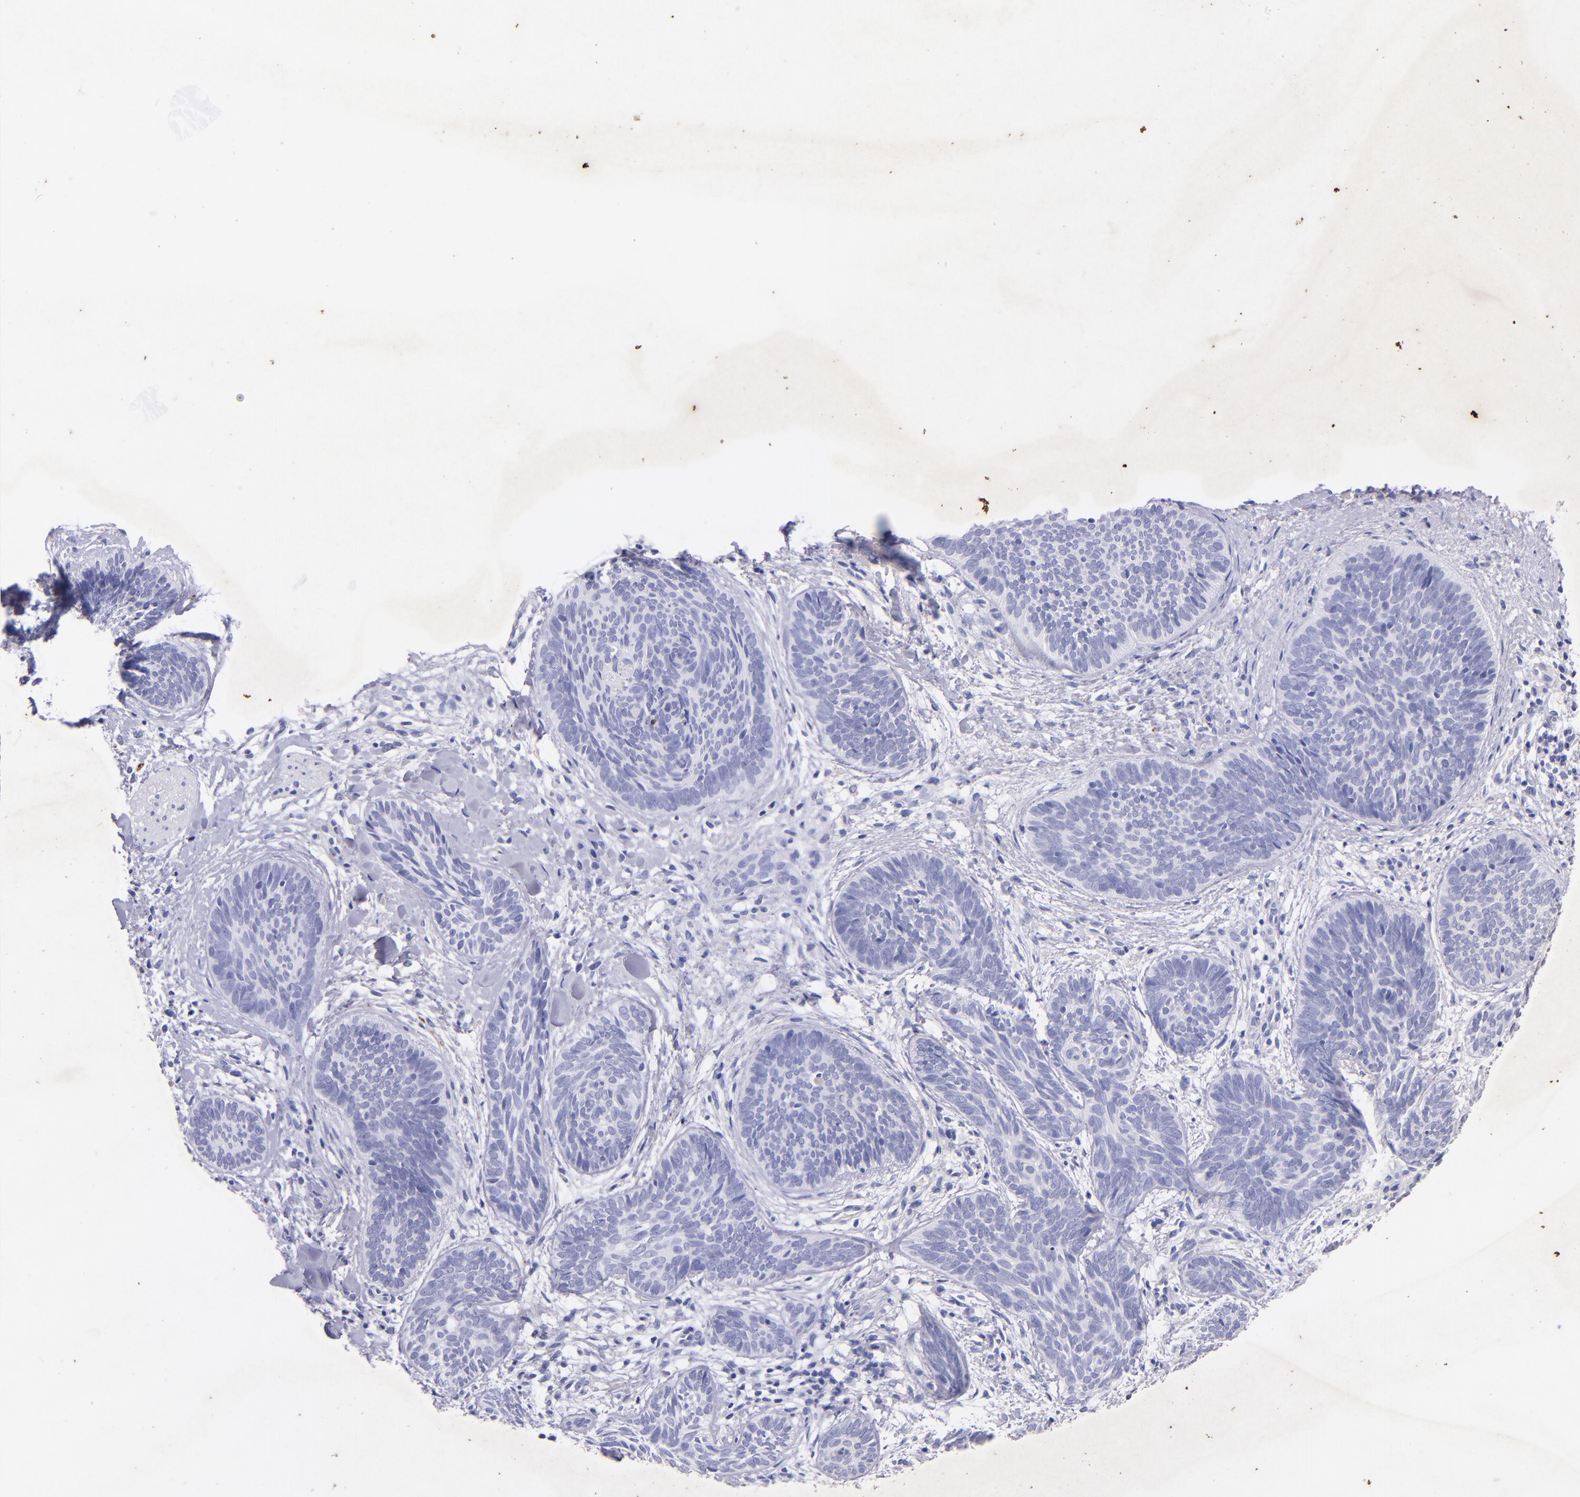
{"staining": {"intensity": "negative", "quantity": "none", "location": "none"}, "tissue": "skin cancer", "cell_type": "Tumor cells", "image_type": "cancer", "snomed": [{"axis": "morphology", "description": "Basal cell carcinoma"}, {"axis": "topography", "description": "Skin"}], "caption": "An image of human skin cancer is negative for staining in tumor cells. (Brightfield microscopy of DAB IHC at high magnification).", "gene": "UCHL1", "patient": {"sex": "female", "age": 81}}